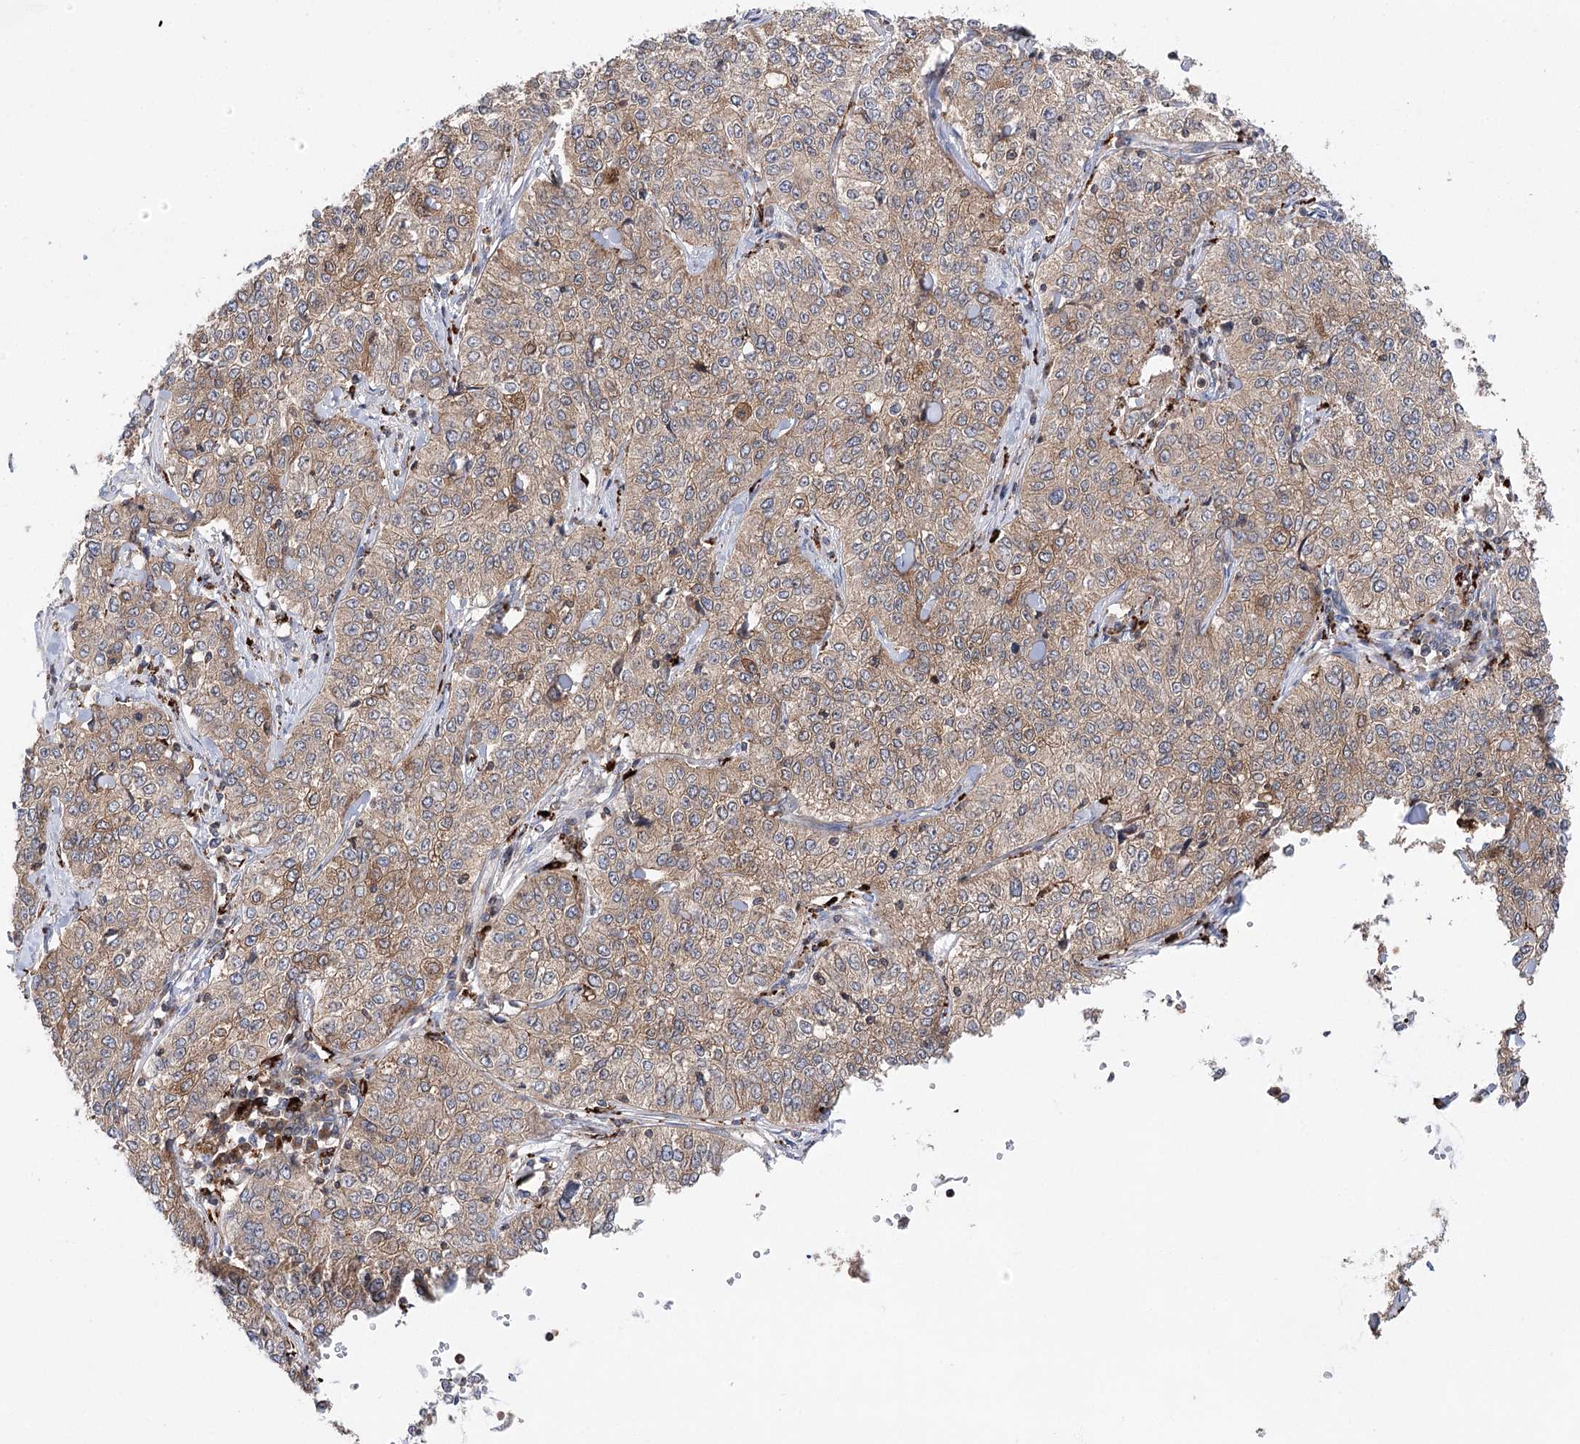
{"staining": {"intensity": "weak", "quantity": "25%-75%", "location": "cytoplasmic/membranous"}, "tissue": "cervical cancer", "cell_type": "Tumor cells", "image_type": "cancer", "snomed": [{"axis": "morphology", "description": "Squamous cell carcinoma, NOS"}, {"axis": "topography", "description": "Cervix"}], "caption": "Immunohistochemistry (IHC) (DAB) staining of human cervical cancer exhibits weak cytoplasmic/membranous protein staining in approximately 25%-75% of tumor cells. (IHC, brightfield microscopy, high magnification).", "gene": "VPS37B", "patient": {"sex": "female", "age": 35}}